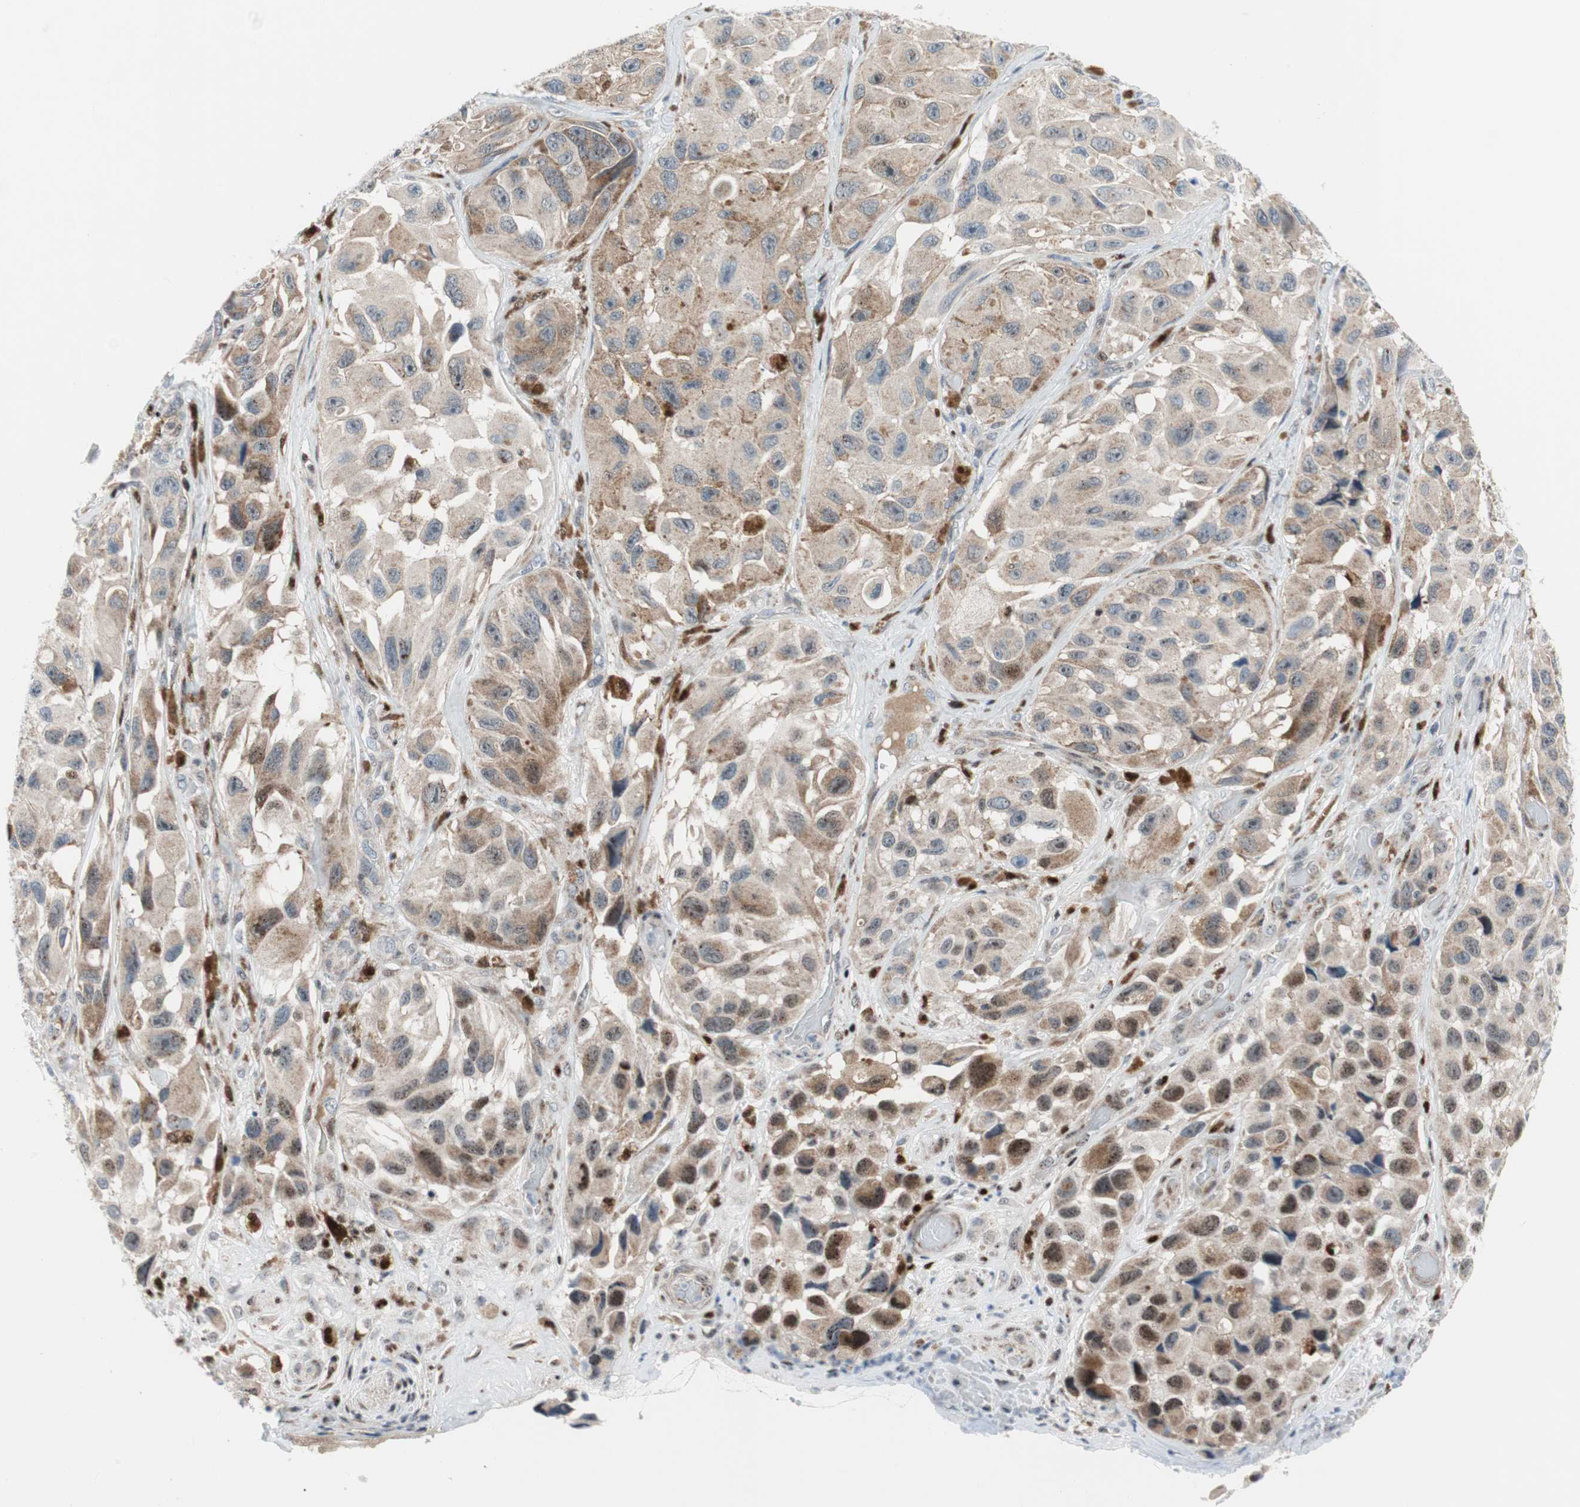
{"staining": {"intensity": "moderate", "quantity": ">75%", "location": "cytoplasmic/membranous"}, "tissue": "melanoma", "cell_type": "Tumor cells", "image_type": "cancer", "snomed": [{"axis": "morphology", "description": "Malignant melanoma, NOS"}, {"axis": "topography", "description": "Skin"}], "caption": "Immunohistochemical staining of human malignant melanoma demonstrates medium levels of moderate cytoplasmic/membranous expression in about >75% of tumor cells.", "gene": "RGS10", "patient": {"sex": "female", "age": 73}}